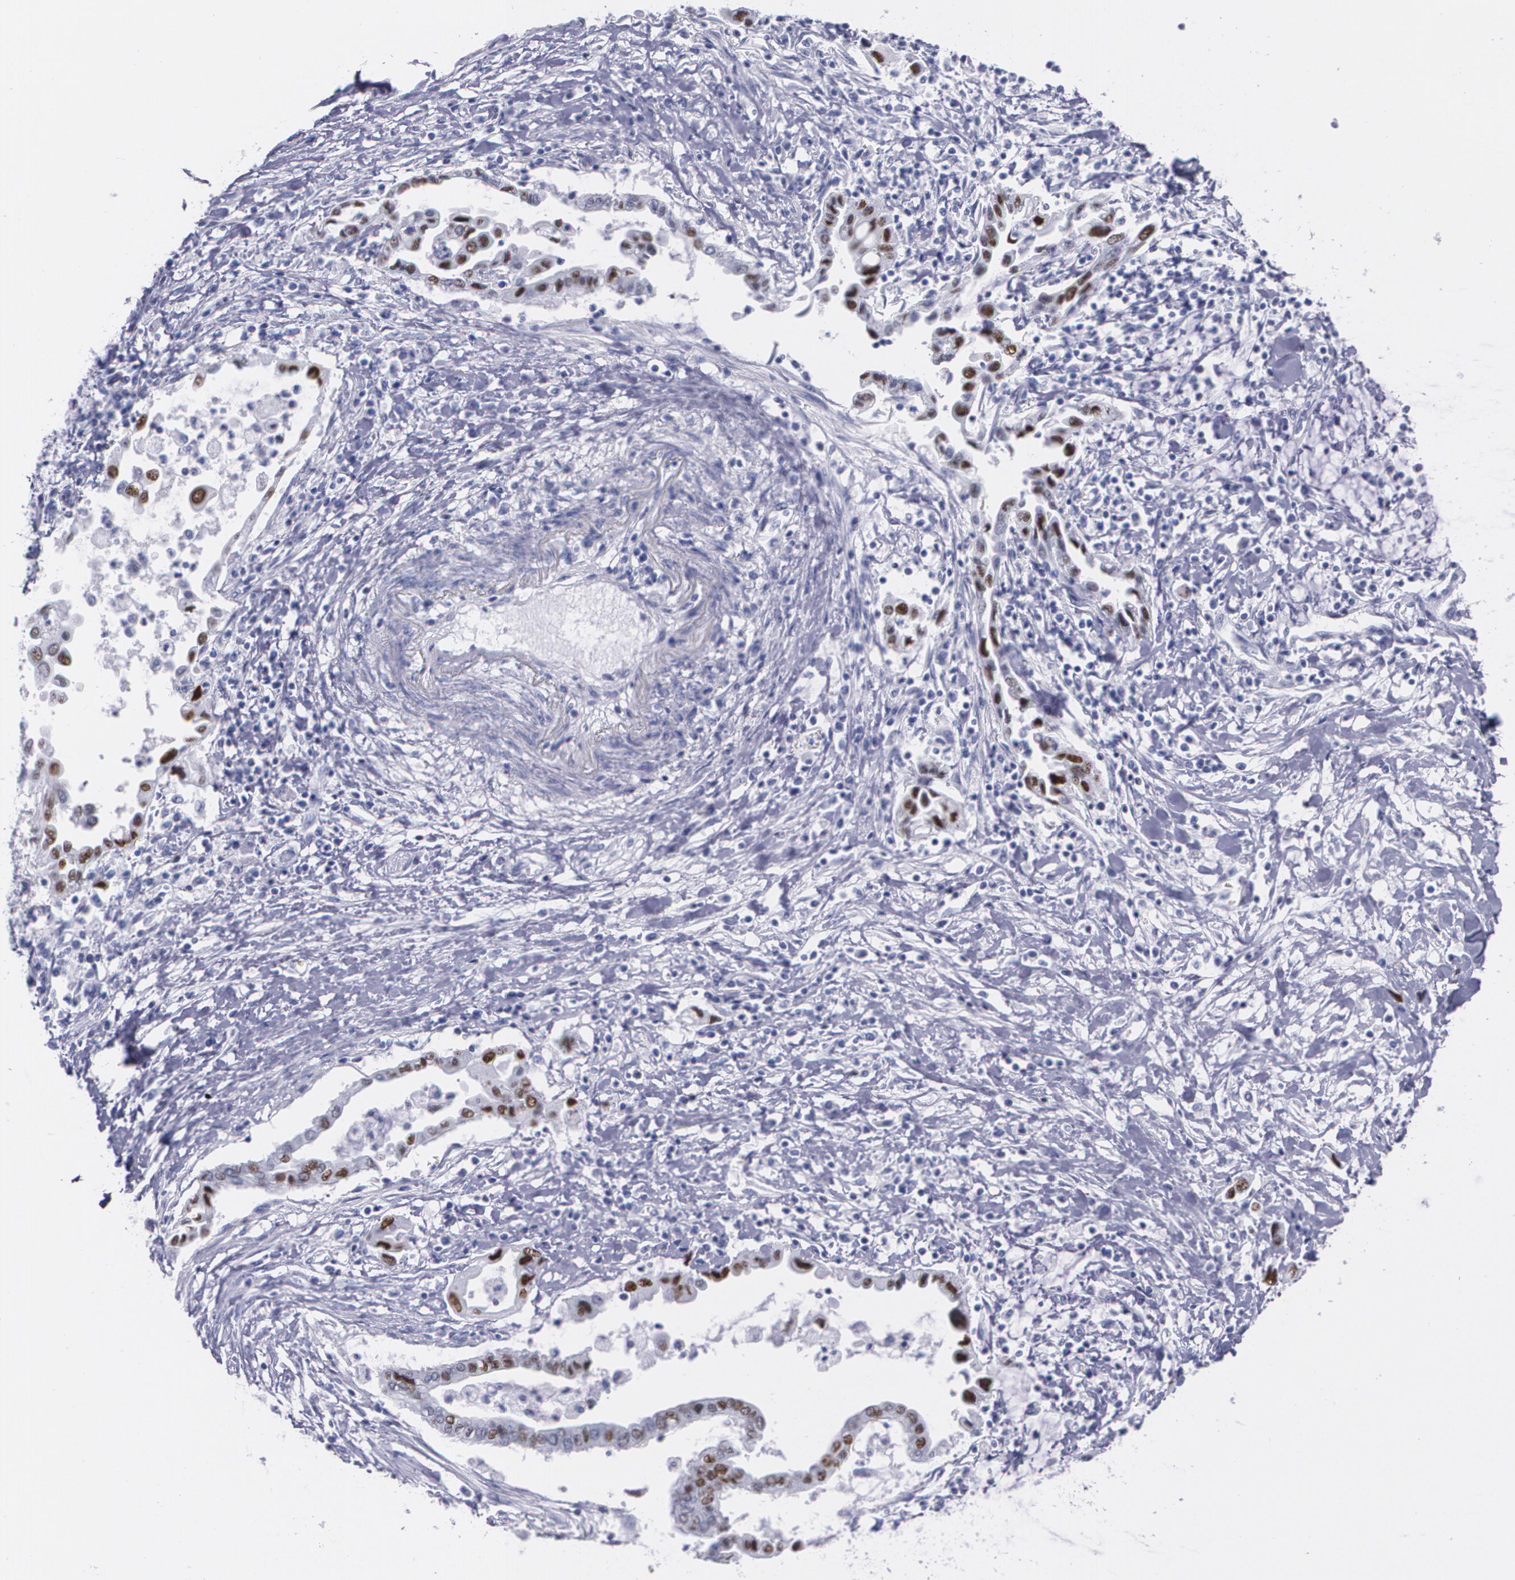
{"staining": {"intensity": "strong", "quantity": ">75%", "location": "nuclear"}, "tissue": "pancreatic cancer", "cell_type": "Tumor cells", "image_type": "cancer", "snomed": [{"axis": "morphology", "description": "Adenocarcinoma, NOS"}, {"axis": "topography", "description": "Pancreas"}], "caption": "About >75% of tumor cells in pancreatic adenocarcinoma exhibit strong nuclear protein expression as visualized by brown immunohistochemical staining.", "gene": "TP53", "patient": {"sex": "female", "age": 57}}